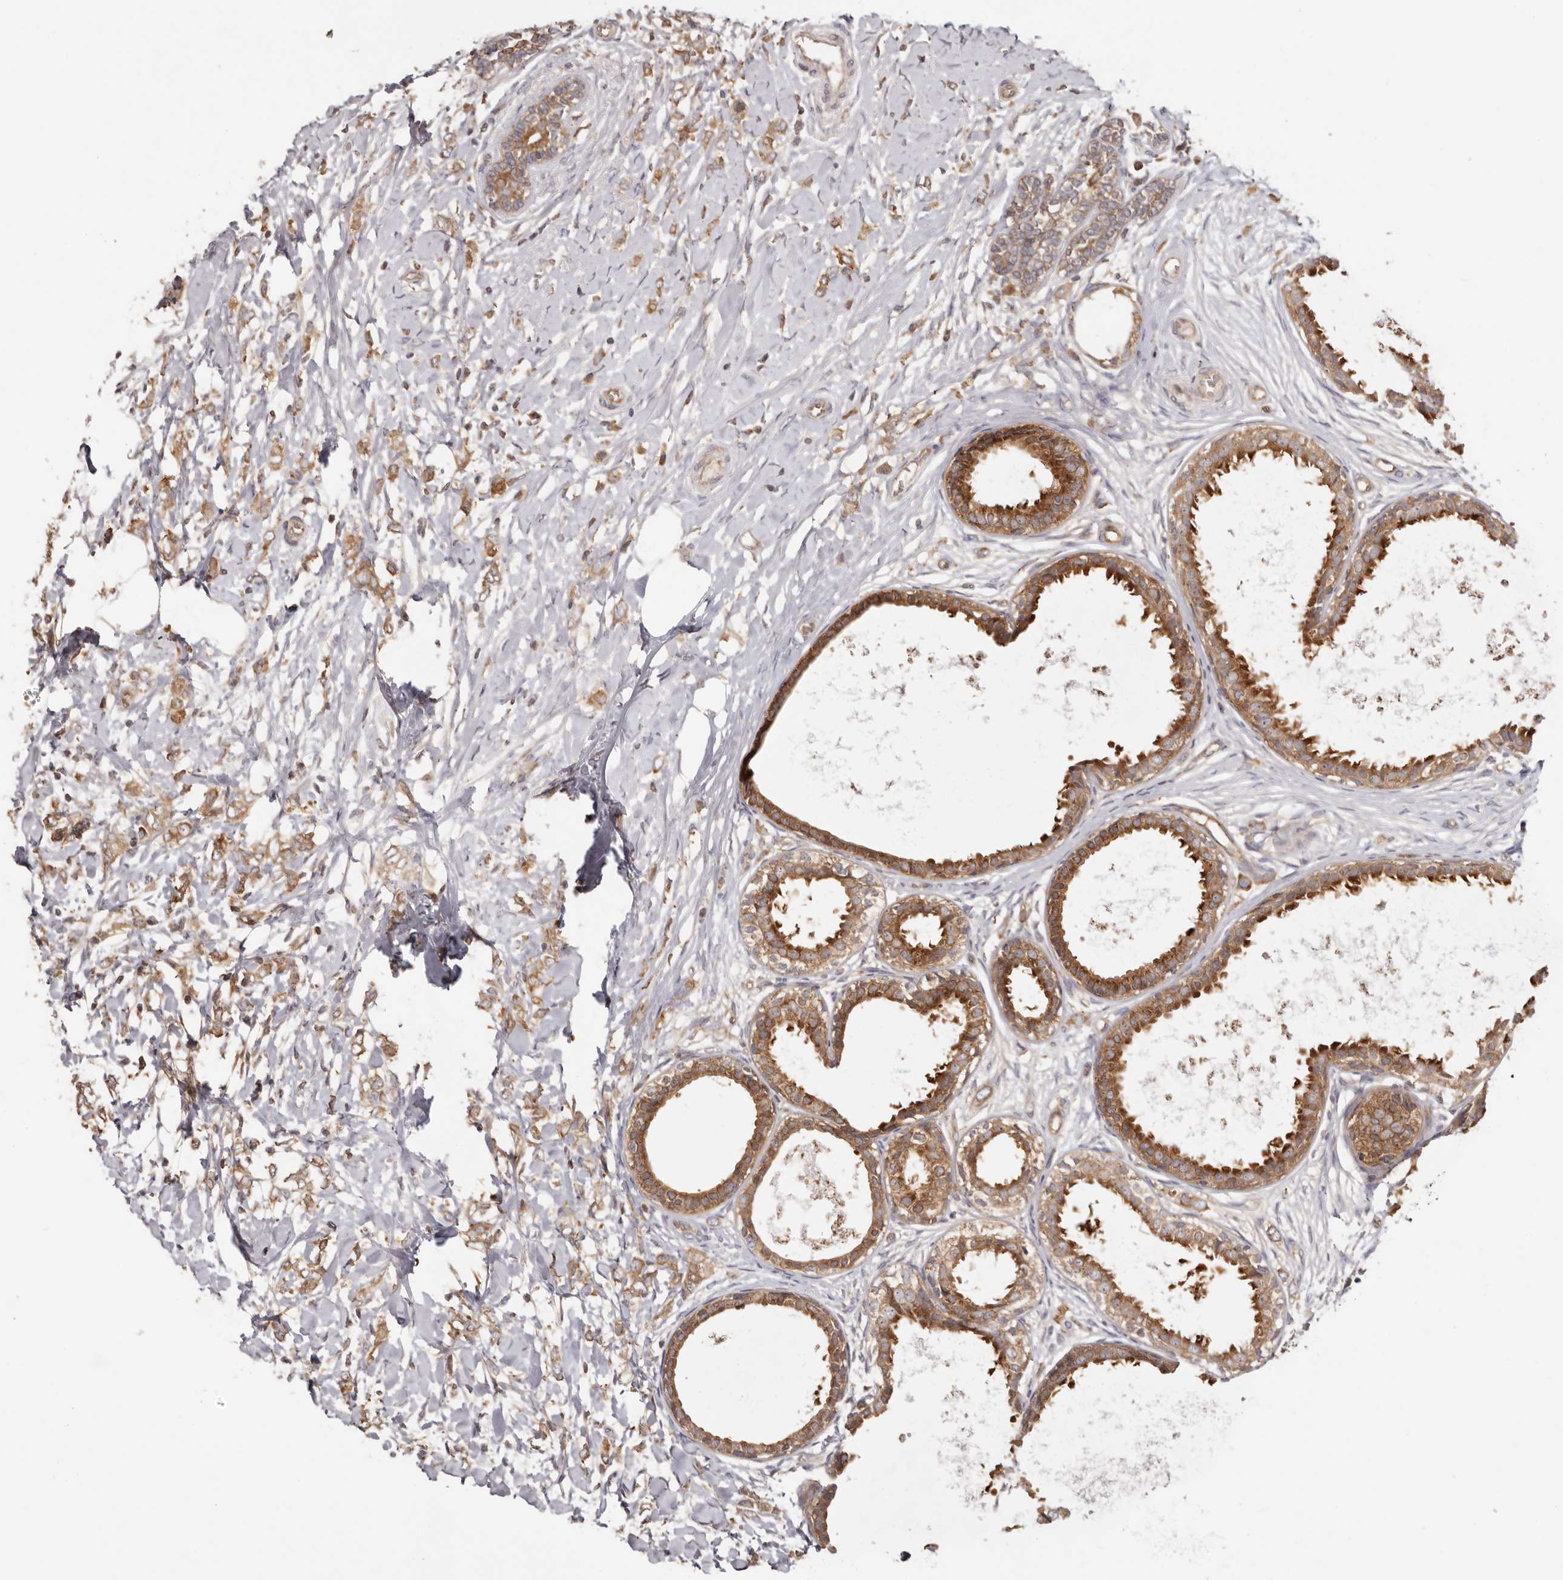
{"staining": {"intensity": "moderate", "quantity": ">75%", "location": "cytoplasmic/membranous"}, "tissue": "breast cancer", "cell_type": "Tumor cells", "image_type": "cancer", "snomed": [{"axis": "morphology", "description": "Normal tissue, NOS"}, {"axis": "morphology", "description": "Lobular carcinoma"}, {"axis": "topography", "description": "Breast"}], "caption": "Human lobular carcinoma (breast) stained with a protein marker exhibits moderate staining in tumor cells.", "gene": "EEF1E1", "patient": {"sex": "female", "age": 47}}